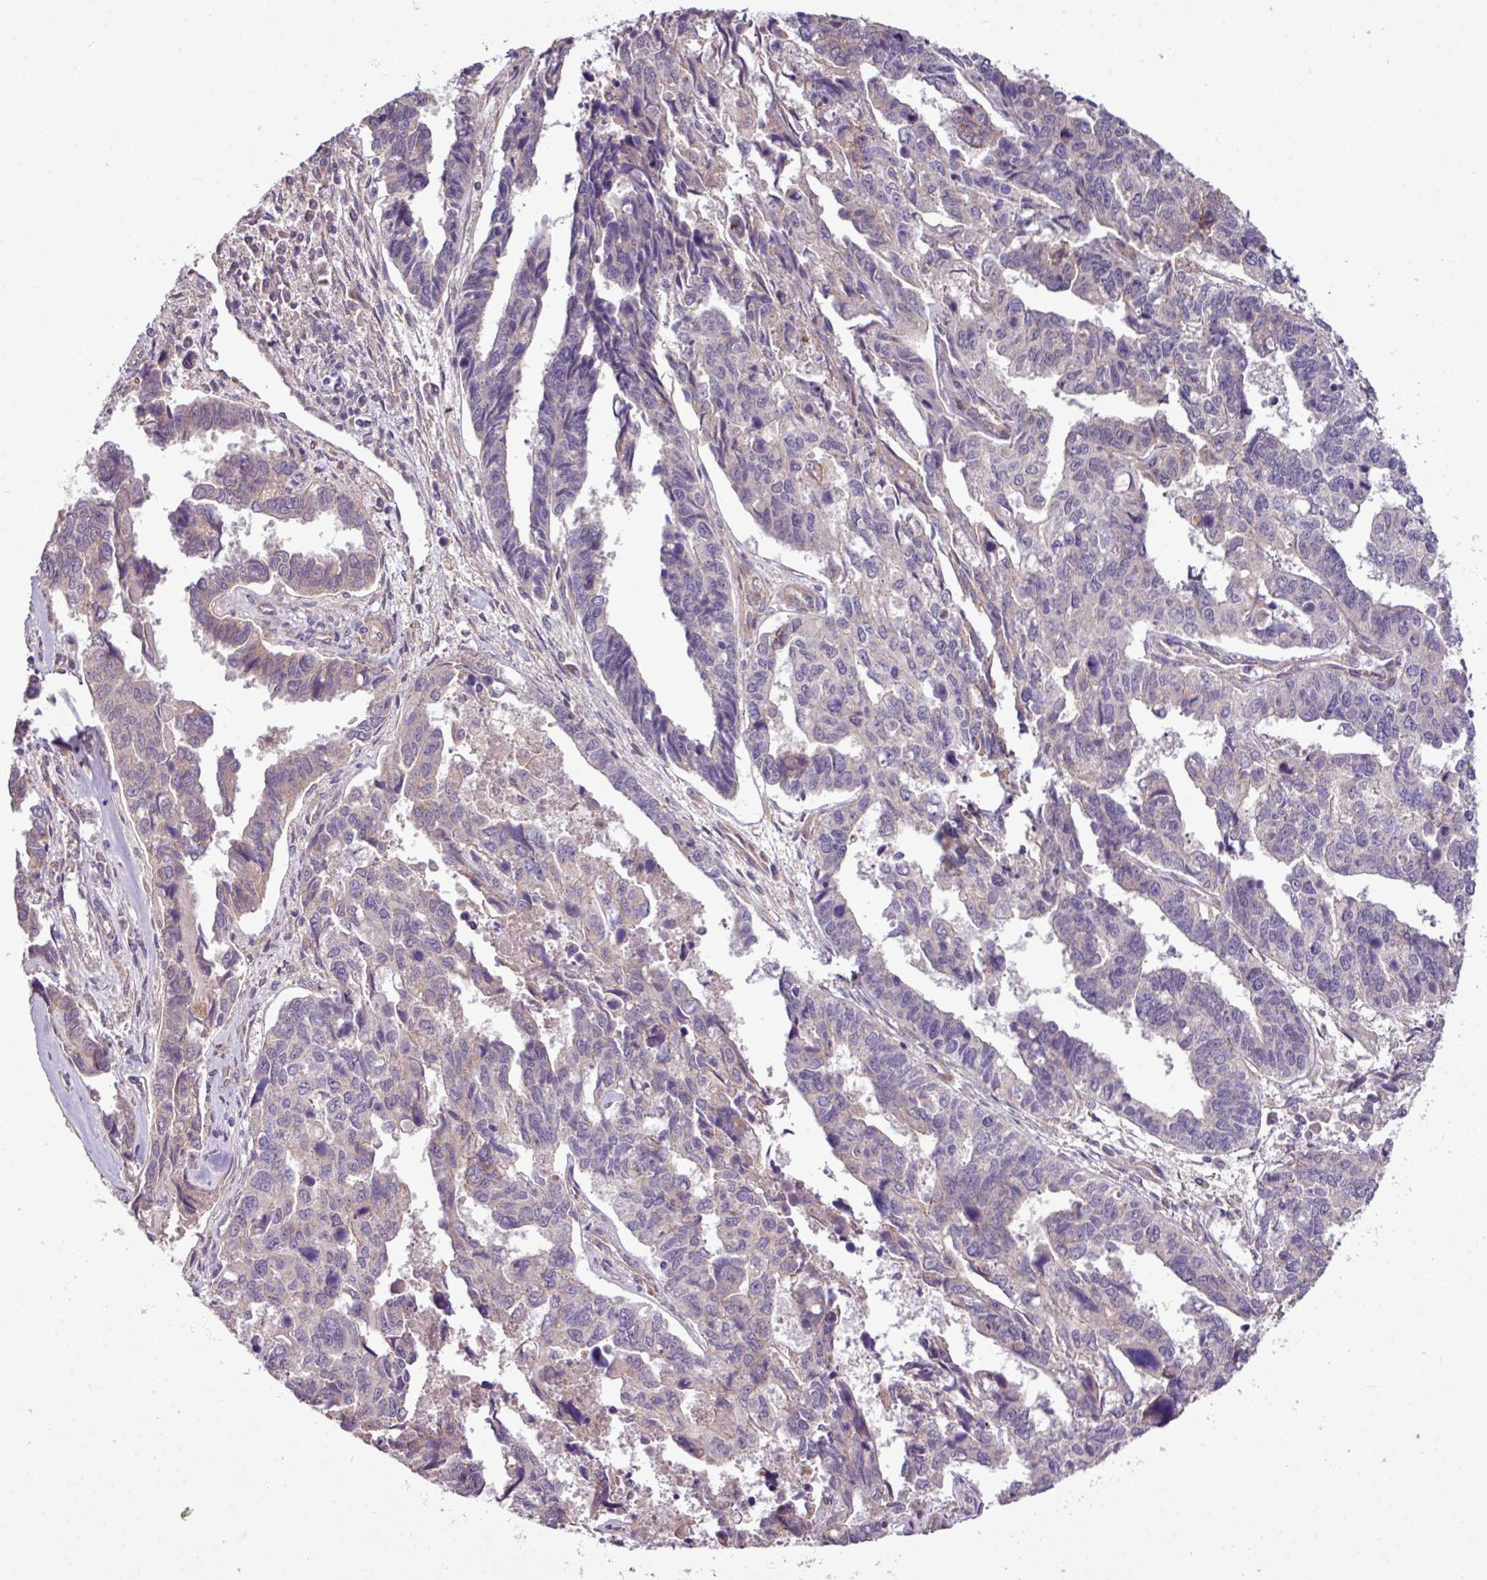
{"staining": {"intensity": "negative", "quantity": "none", "location": "none"}, "tissue": "endometrial cancer", "cell_type": "Tumor cells", "image_type": "cancer", "snomed": [{"axis": "morphology", "description": "Adenocarcinoma, NOS"}, {"axis": "topography", "description": "Endometrium"}], "caption": "Tumor cells are negative for protein expression in human adenocarcinoma (endometrial).", "gene": "XIAP", "patient": {"sex": "female", "age": 73}}